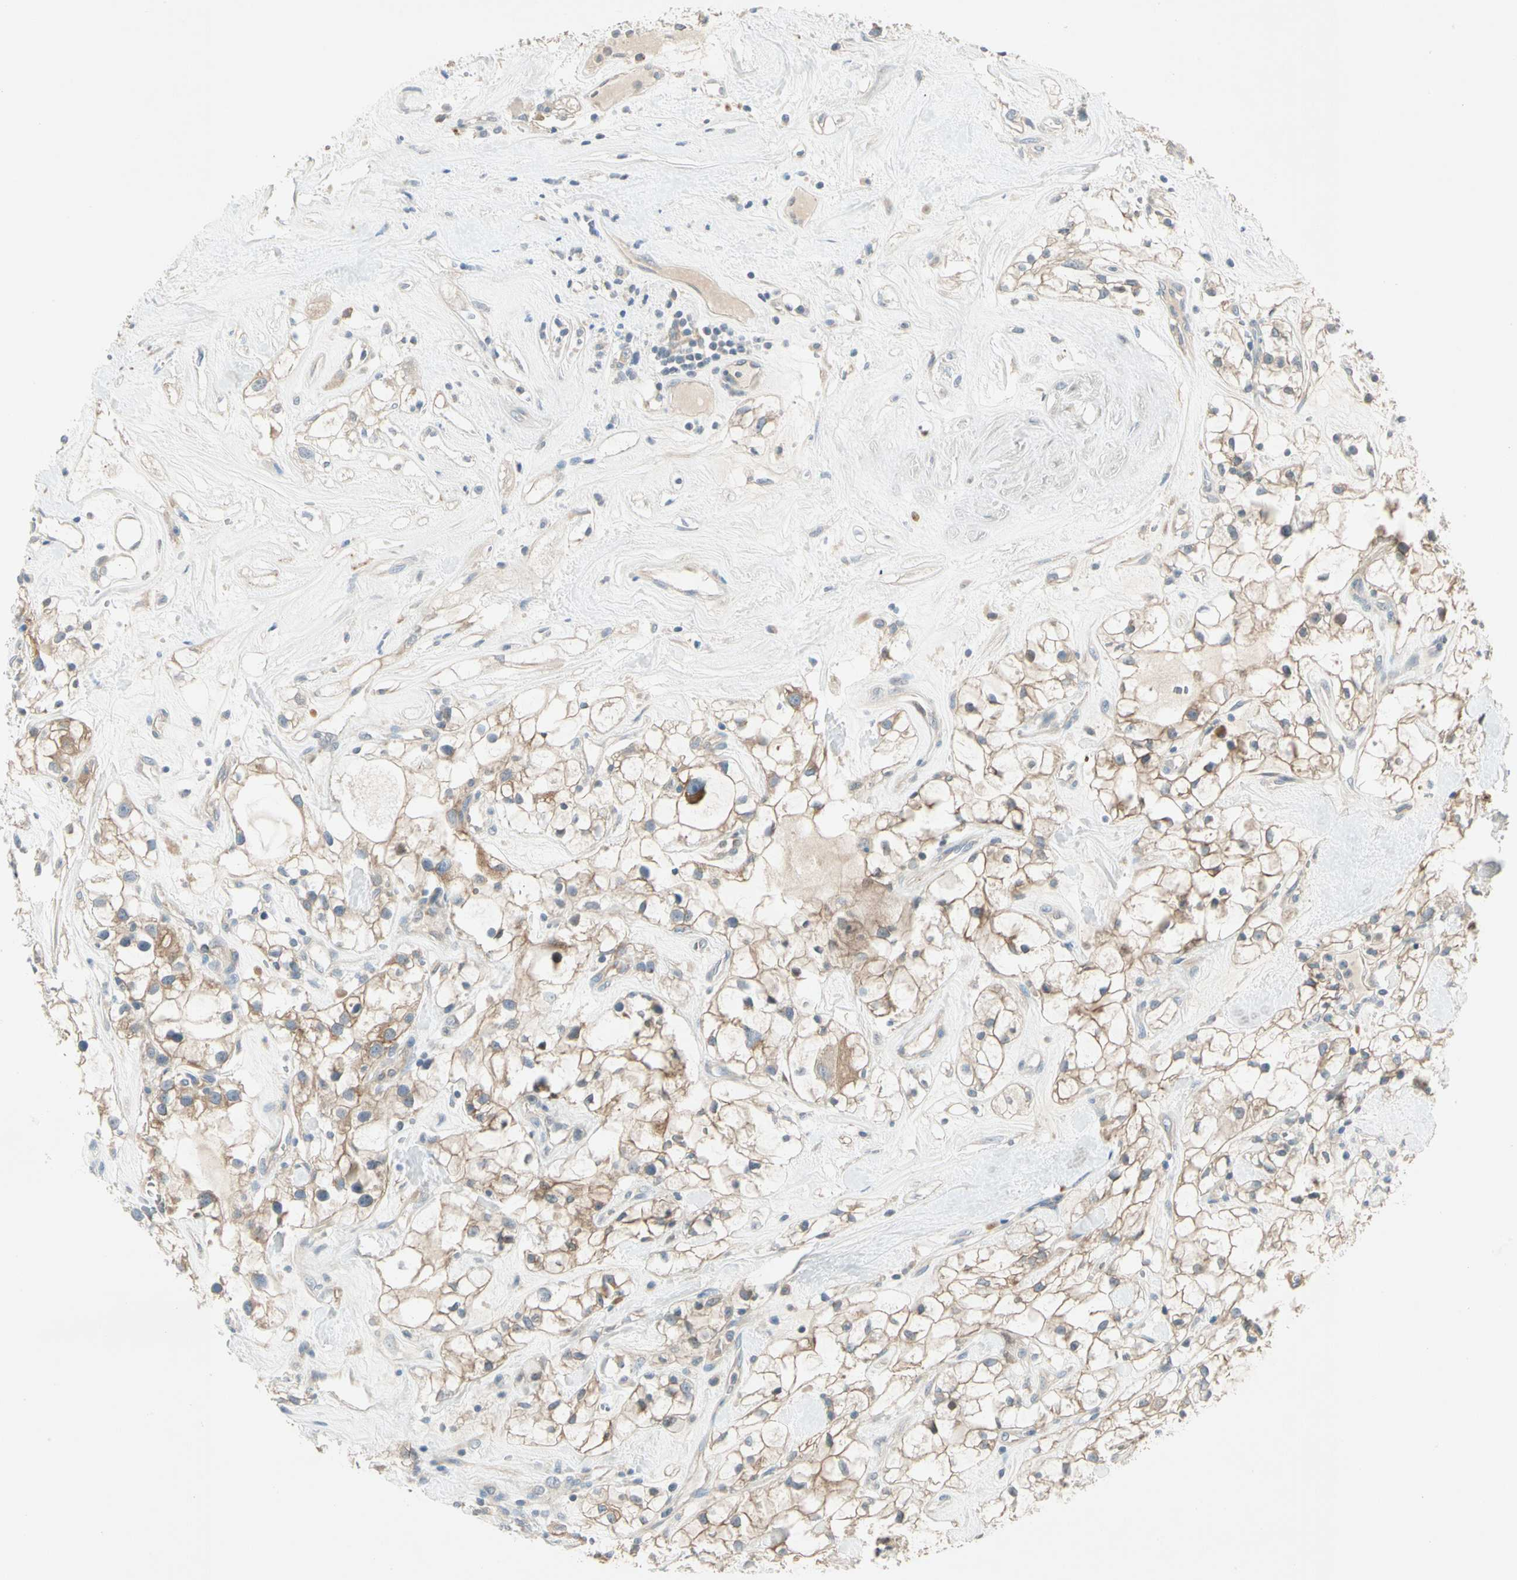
{"staining": {"intensity": "weak", "quantity": "<25%", "location": "cytoplasmic/membranous"}, "tissue": "renal cancer", "cell_type": "Tumor cells", "image_type": "cancer", "snomed": [{"axis": "morphology", "description": "Adenocarcinoma, NOS"}, {"axis": "topography", "description": "Kidney"}], "caption": "Immunohistochemistry (IHC) image of neoplastic tissue: renal cancer (adenocarcinoma) stained with DAB (3,3'-diaminobenzidine) reveals no significant protein staining in tumor cells.", "gene": "IL1R1", "patient": {"sex": "female", "age": 60}}